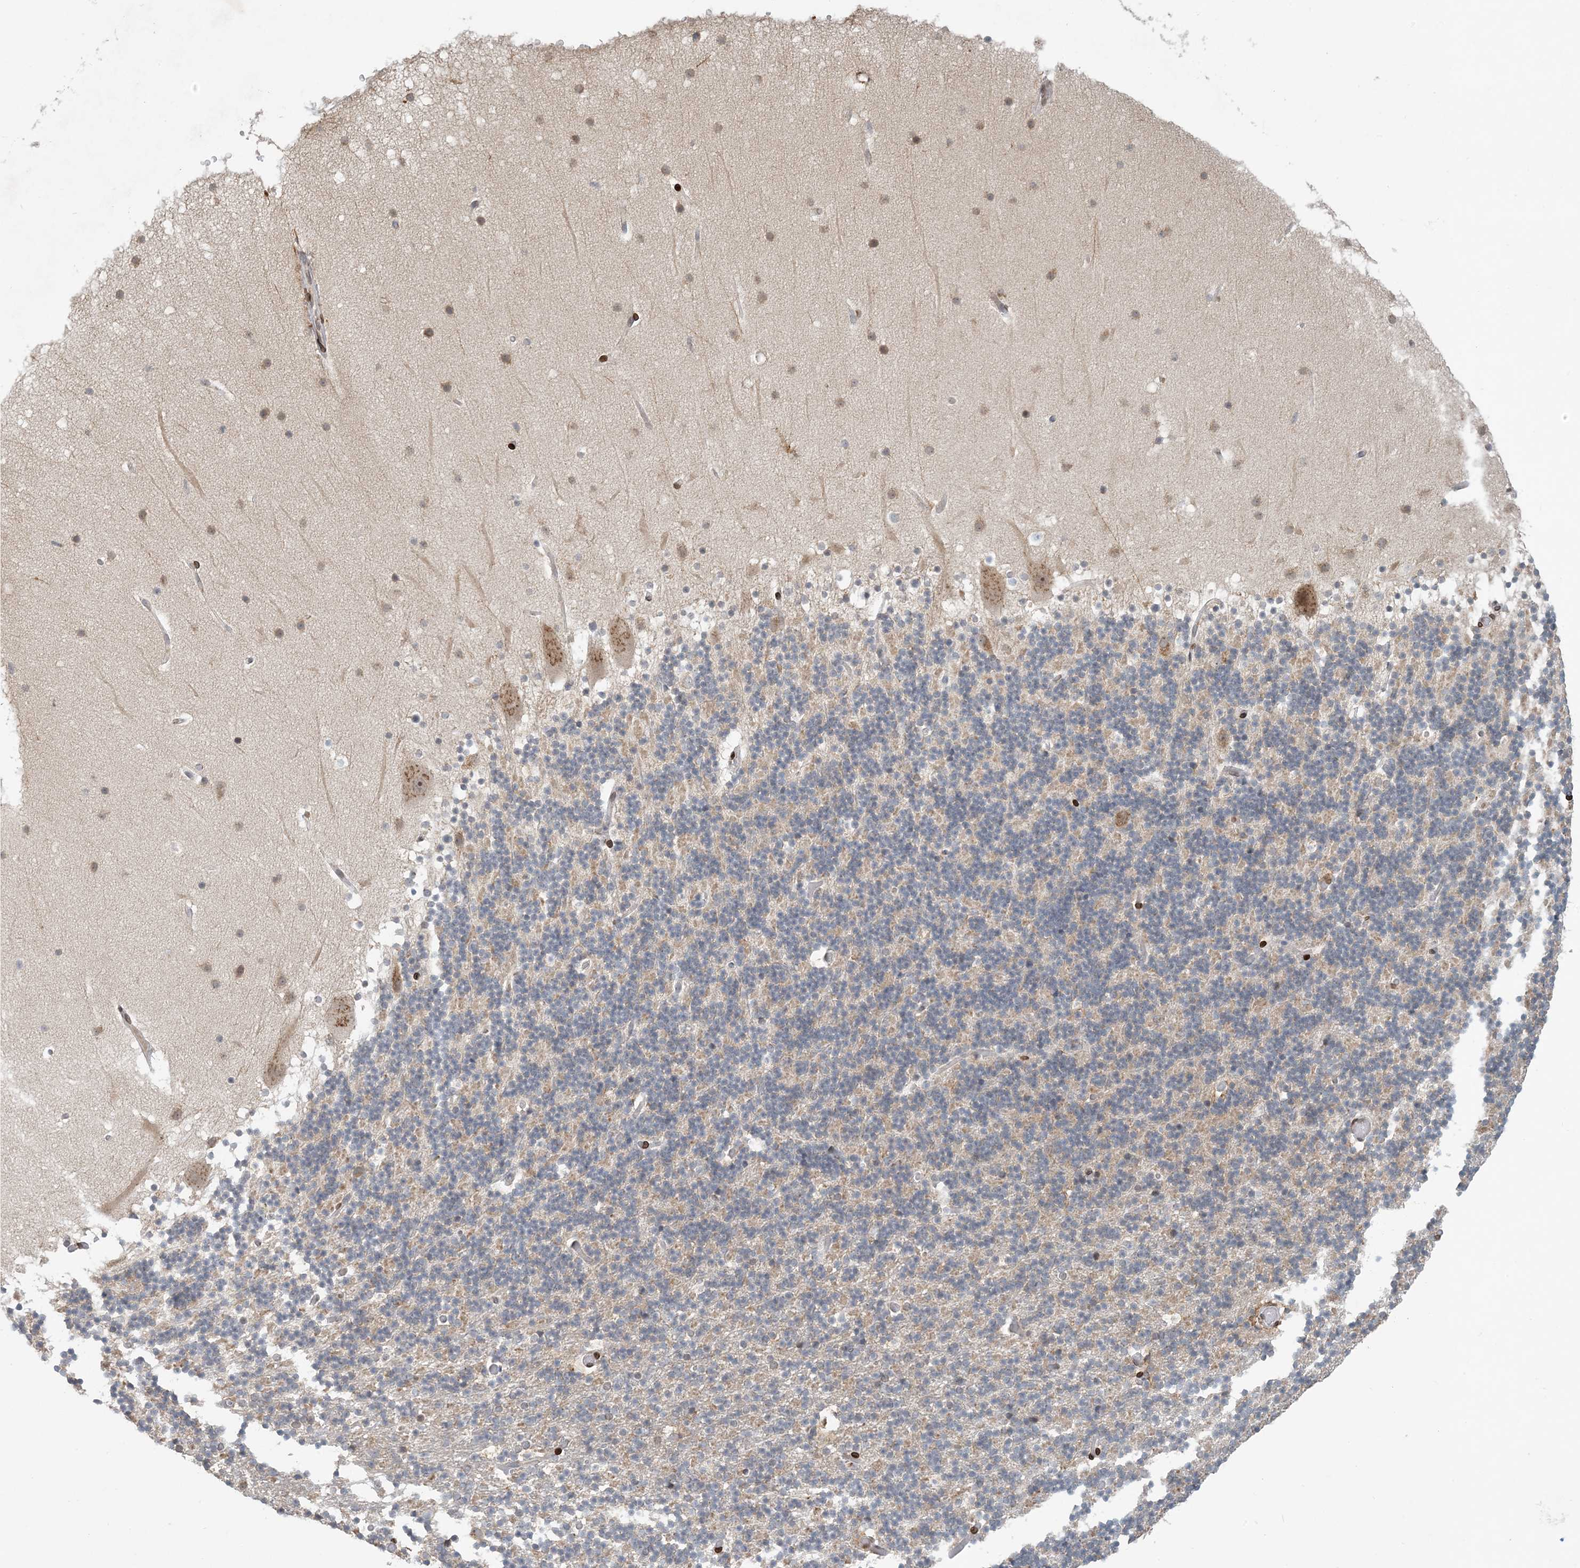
{"staining": {"intensity": "negative", "quantity": "none", "location": "none"}, "tissue": "cerebellum", "cell_type": "Cells in granular layer", "image_type": "normal", "snomed": [{"axis": "morphology", "description": "Normal tissue, NOS"}, {"axis": "topography", "description": "Cerebellum"}], "caption": "Photomicrograph shows no significant protein expression in cells in granular layer of normal cerebellum.", "gene": "SLC35A2", "patient": {"sex": "male", "age": 57}}